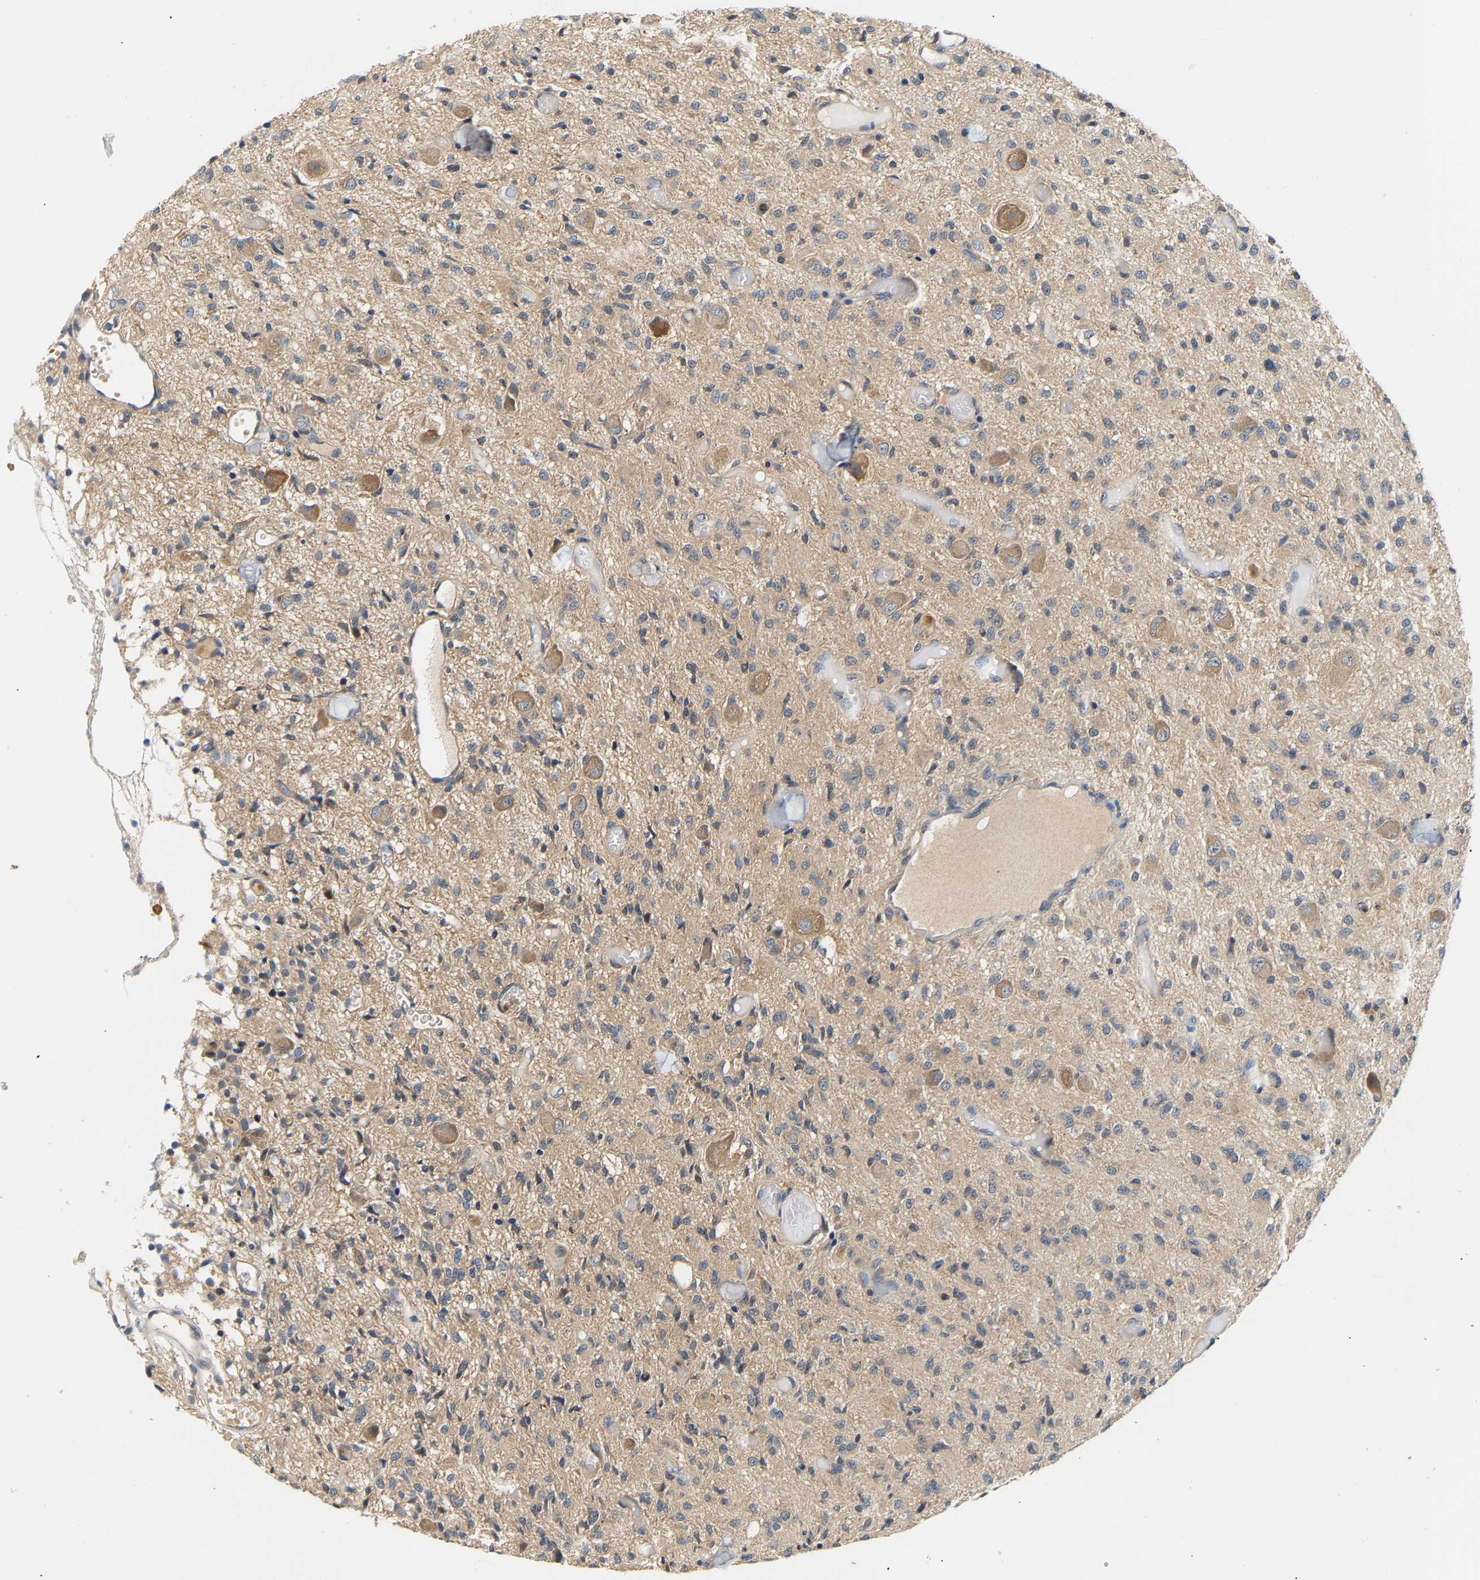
{"staining": {"intensity": "weak", "quantity": "25%-75%", "location": "cytoplasmic/membranous"}, "tissue": "glioma", "cell_type": "Tumor cells", "image_type": "cancer", "snomed": [{"axis": "morphology", "description": "Glioma, malignant, High grade"}, {"axis": "topography", "description": "Brain"}], "caption": "Immunohistochemical staining of high-grade glioma (malignant) shows low levels of weak cytoplasmic/membranous expression in approximately 25%-75% of tumor cells.", "gene": "PPID", "patient": {"sex": "female", "age": 59}}